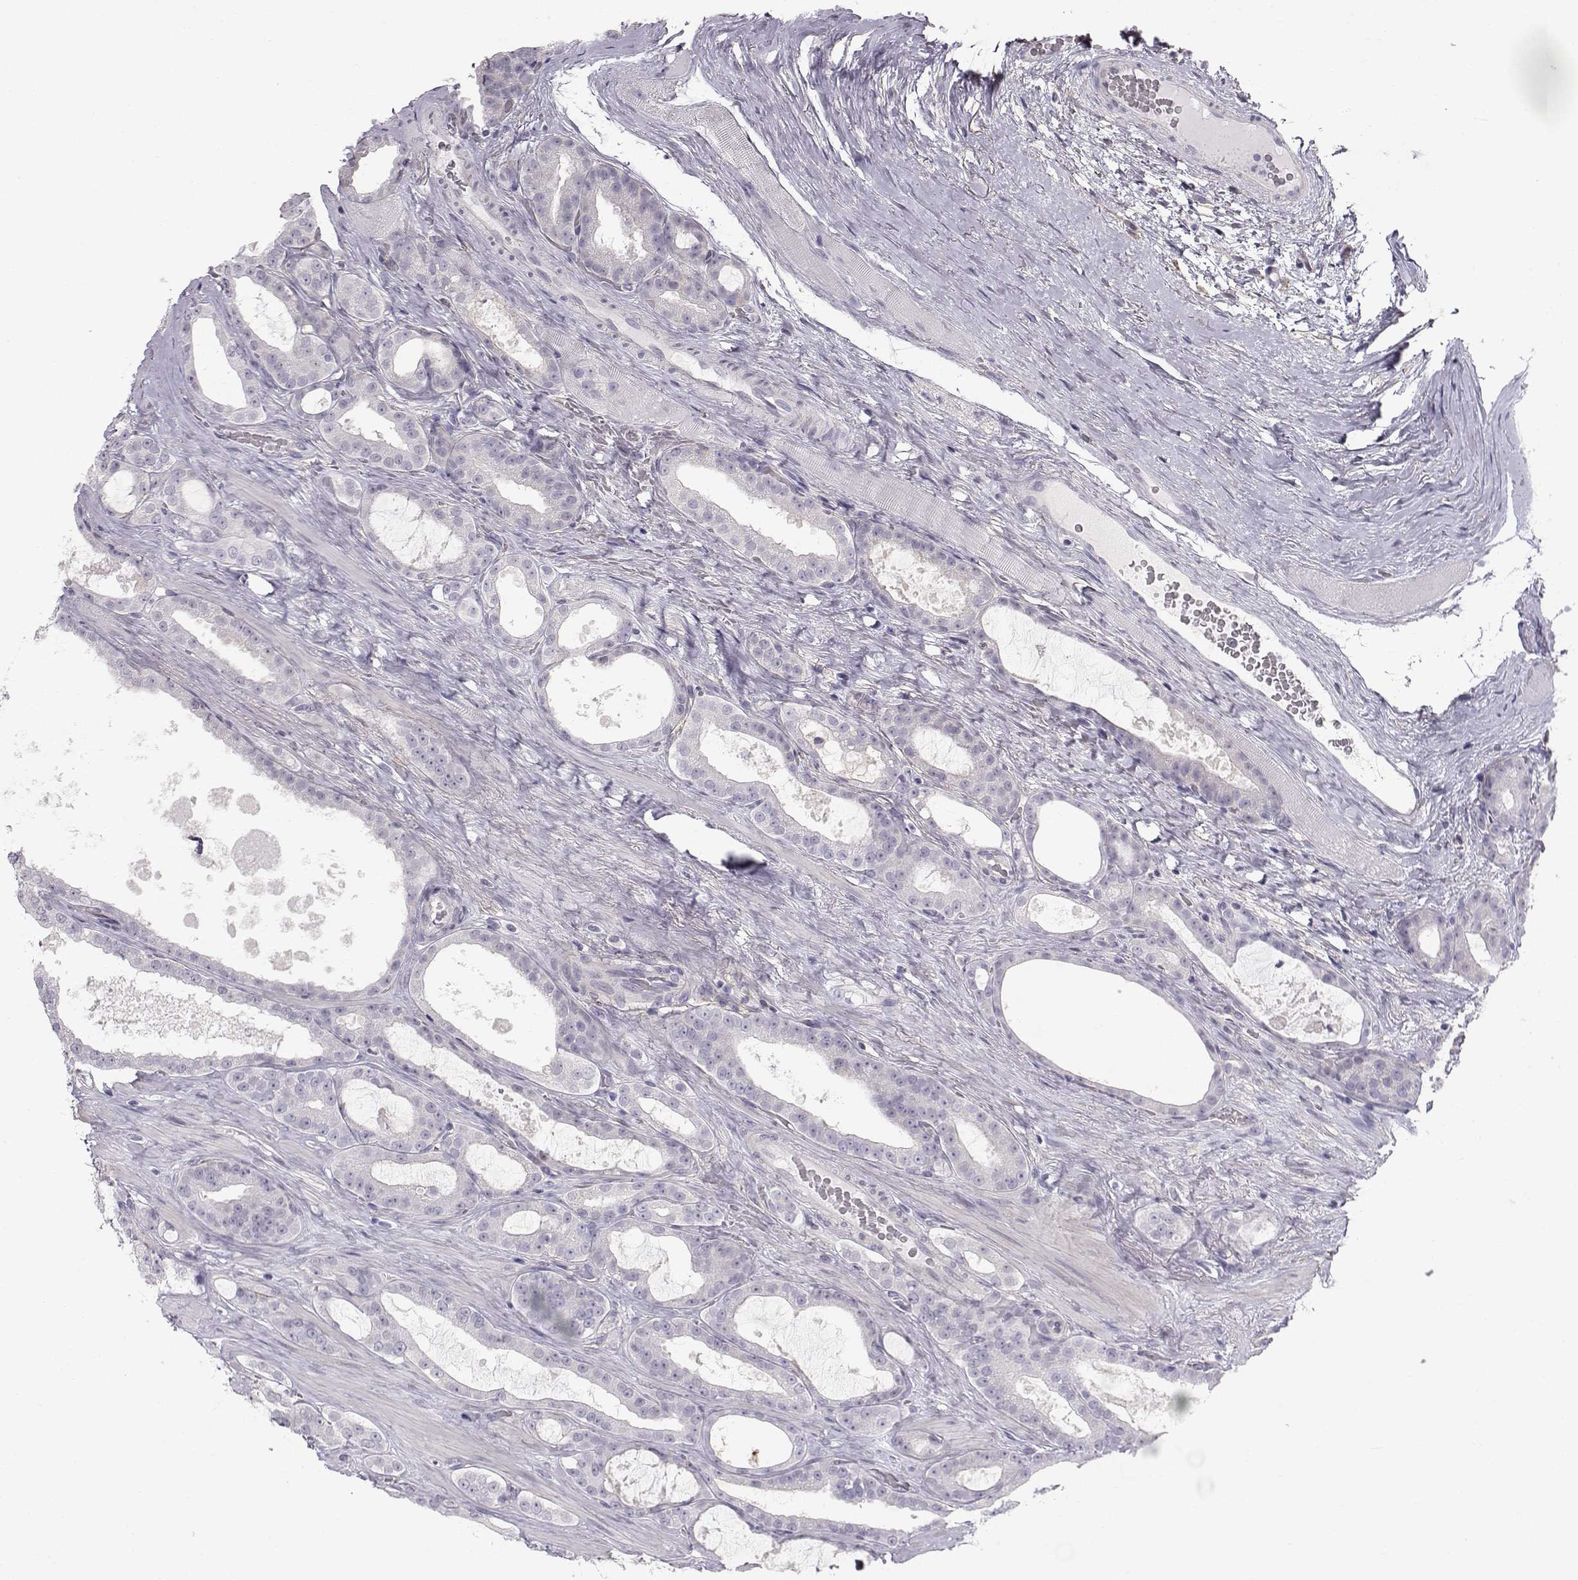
{"staining": {"intensity": "negative", "quantity": "none", "location": "none"}, "tissue": "prostate cancer", "cell_type": "Tumor cells", "image_type": "cancer", "snomed": [{"axis": "morphology", "description": "Adenocarcinoma, NOS"}, {"axis": "topography", "description": "Prostate"}], "caption": "There is no significant expression in tumor cells of prostate adenocarcinoma. (Brightfield microscopy of DAB immunohistochemistry (IHC) at high magnification).", "gene": "SPDYE4", "patient": {"sex": "male", "age": 67}}